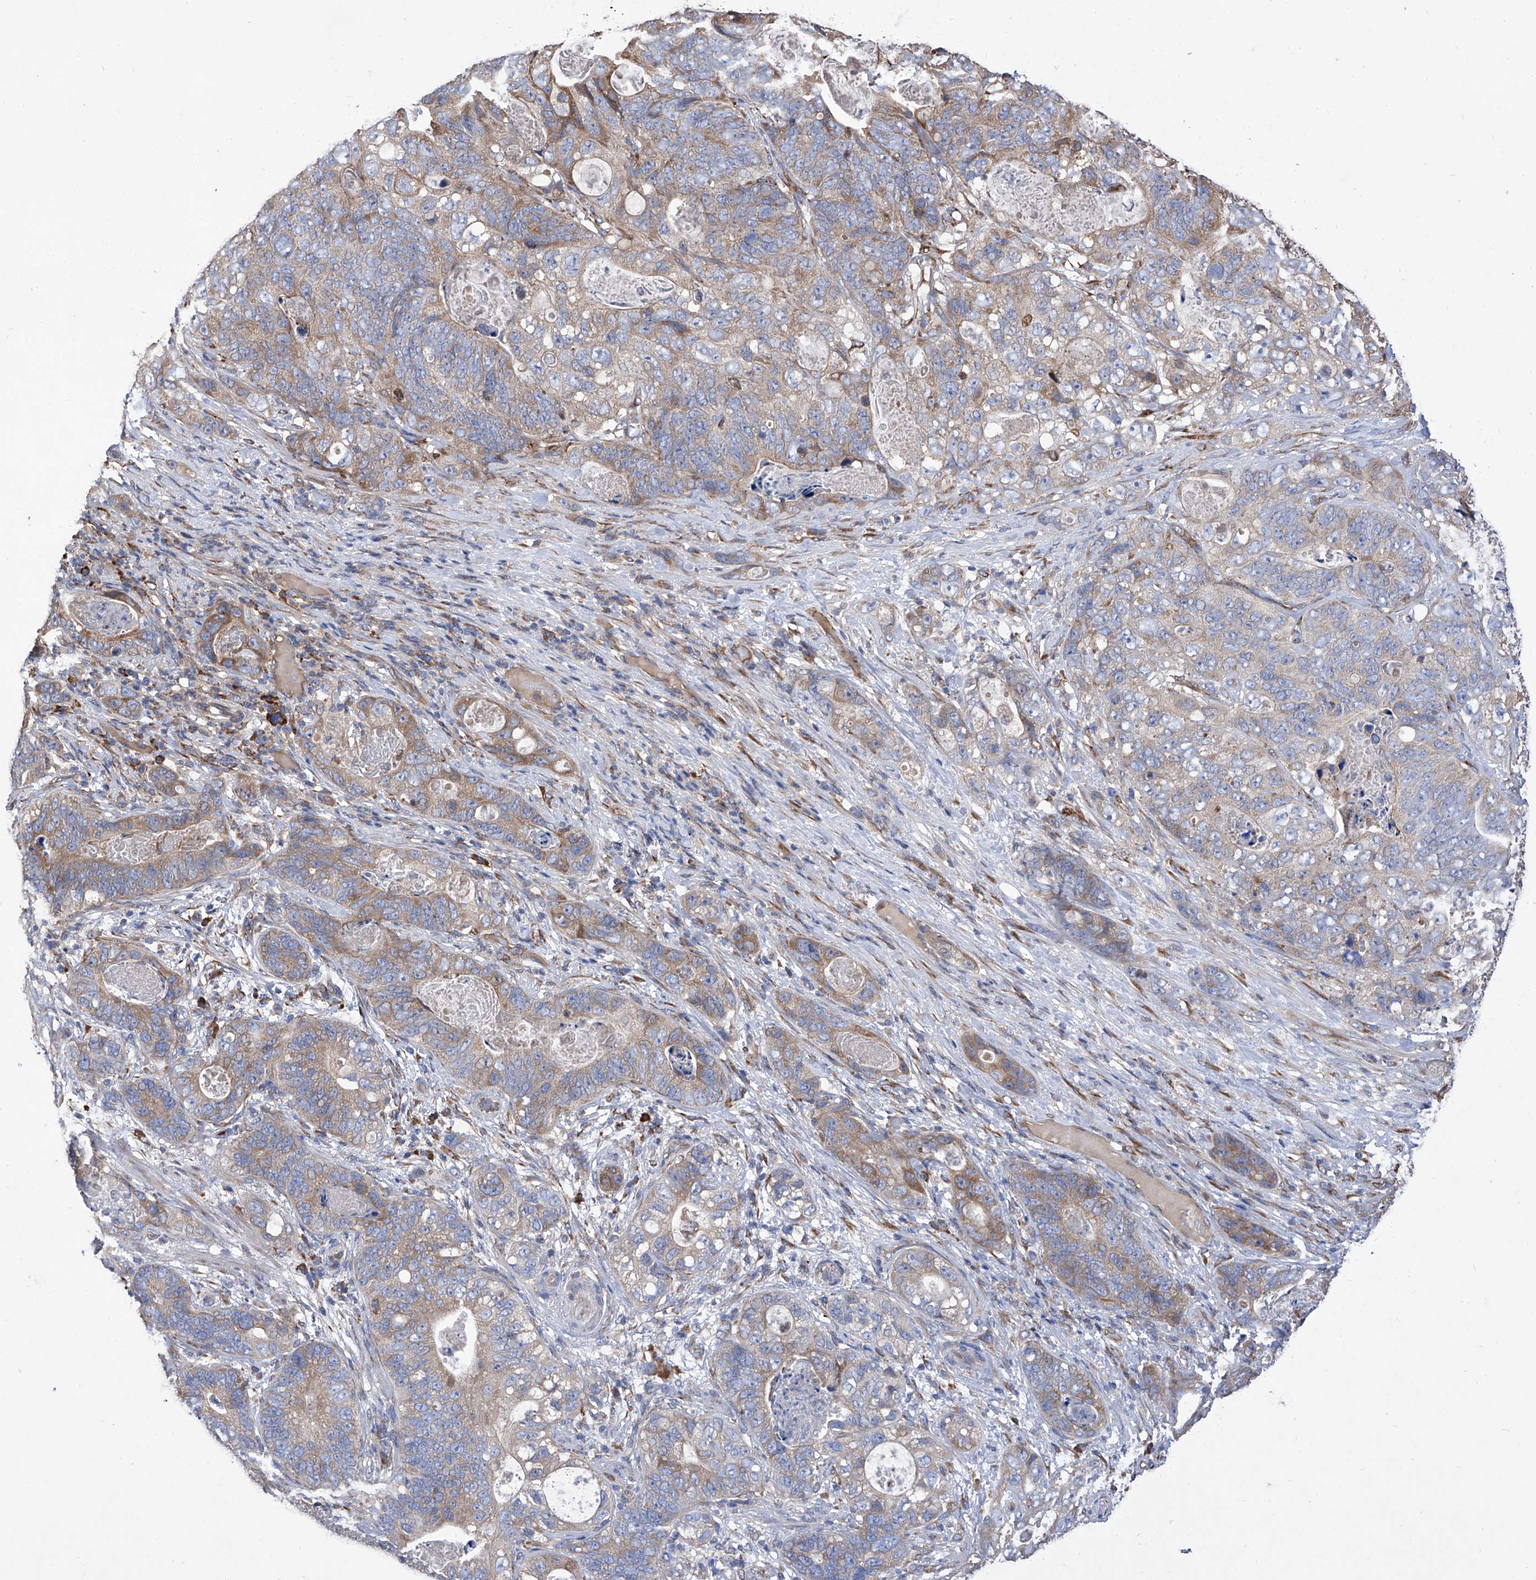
{"staining": {"intensity": "moderate", "quantity": "25%-75%", "location": "cytoplasmic/membranous"}, "tissue": "stomach cancer", "cell_type": "Tumor cells", "image_type": "cancer", "snomed": [{"axis": "morphology", "description": "Normal tissue, NOS"}, {"axis": "morphology", "description": "Adenocarcinoma, NOS"}, {"axis": "topography", "description": "Stomach"}], "caption": "There is medium levels of moderate cytoplasmic/membranous staining in tumor cells of stomach cancer, as demonstrated by immunohistochemical staining (brown color).", "gene": "INPP5B", "patient": {"sex": "female", "age": 89}}